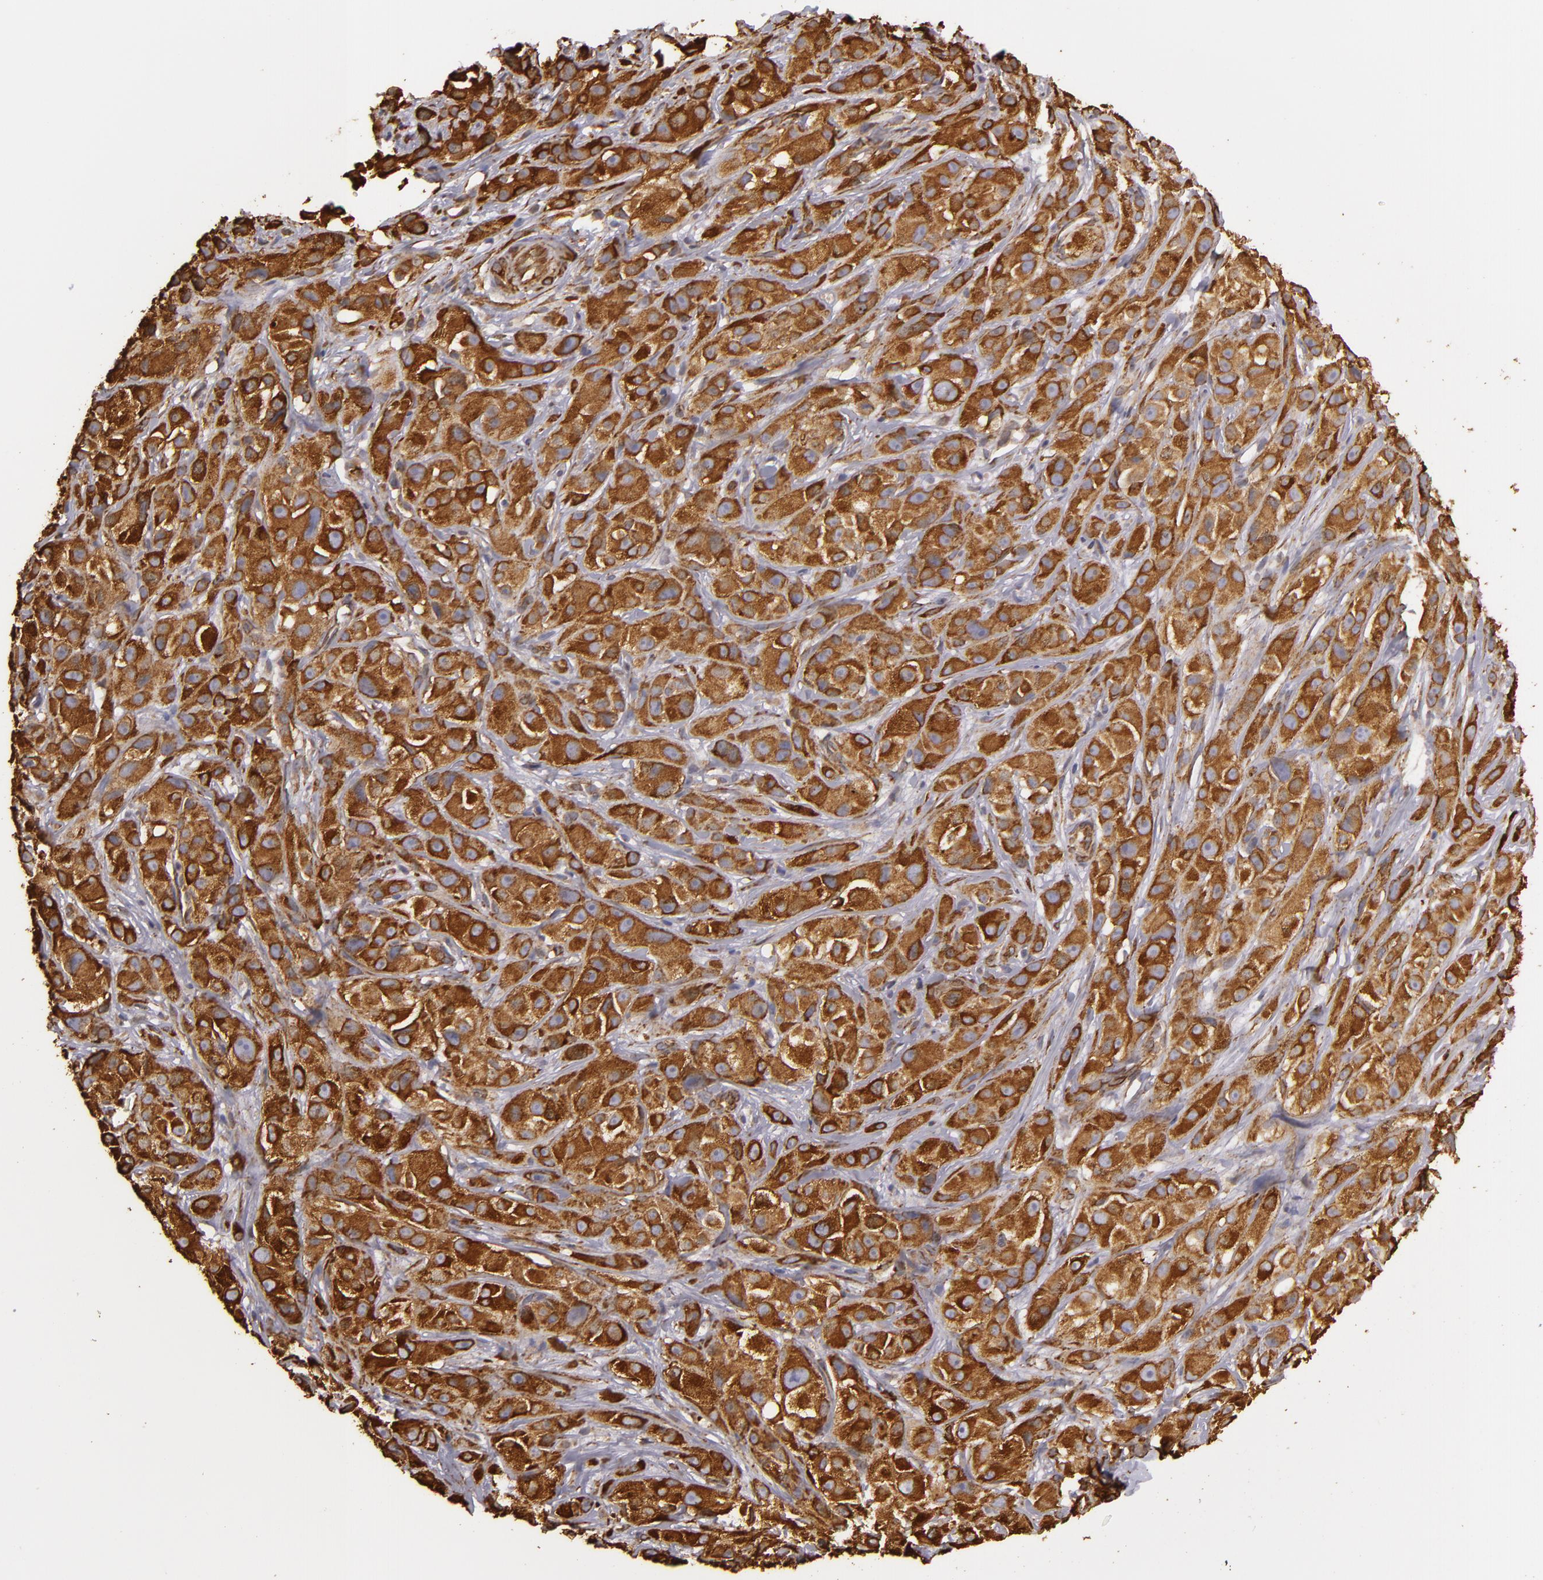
{"staining": {"intensity": "strong", "quantity": ">75%", "location": "cytoplasmic/membranous"}, "tissue": "melanoma", "cell_type": "Tumor cells", "image_type": "cancer", "snomed": [{"axis": "morphology", "description": "Malignant melanoma, NOS"}, {"axis": "topography", "description": "Skin"}], "caption": "Immunohistochemistry (IHC) of human melanoma shows high levels of strong cytoplasmic/membranous expression in approximately >75% of tumor cells. Using DAB (3,3'-diaminobenzidine) (brown) and hematoxylin (blue) stains, captured at high magnification using brightfield microscopy.", "gene": "CYB5R3", "patient": {"sex": "male", "age": 56}}